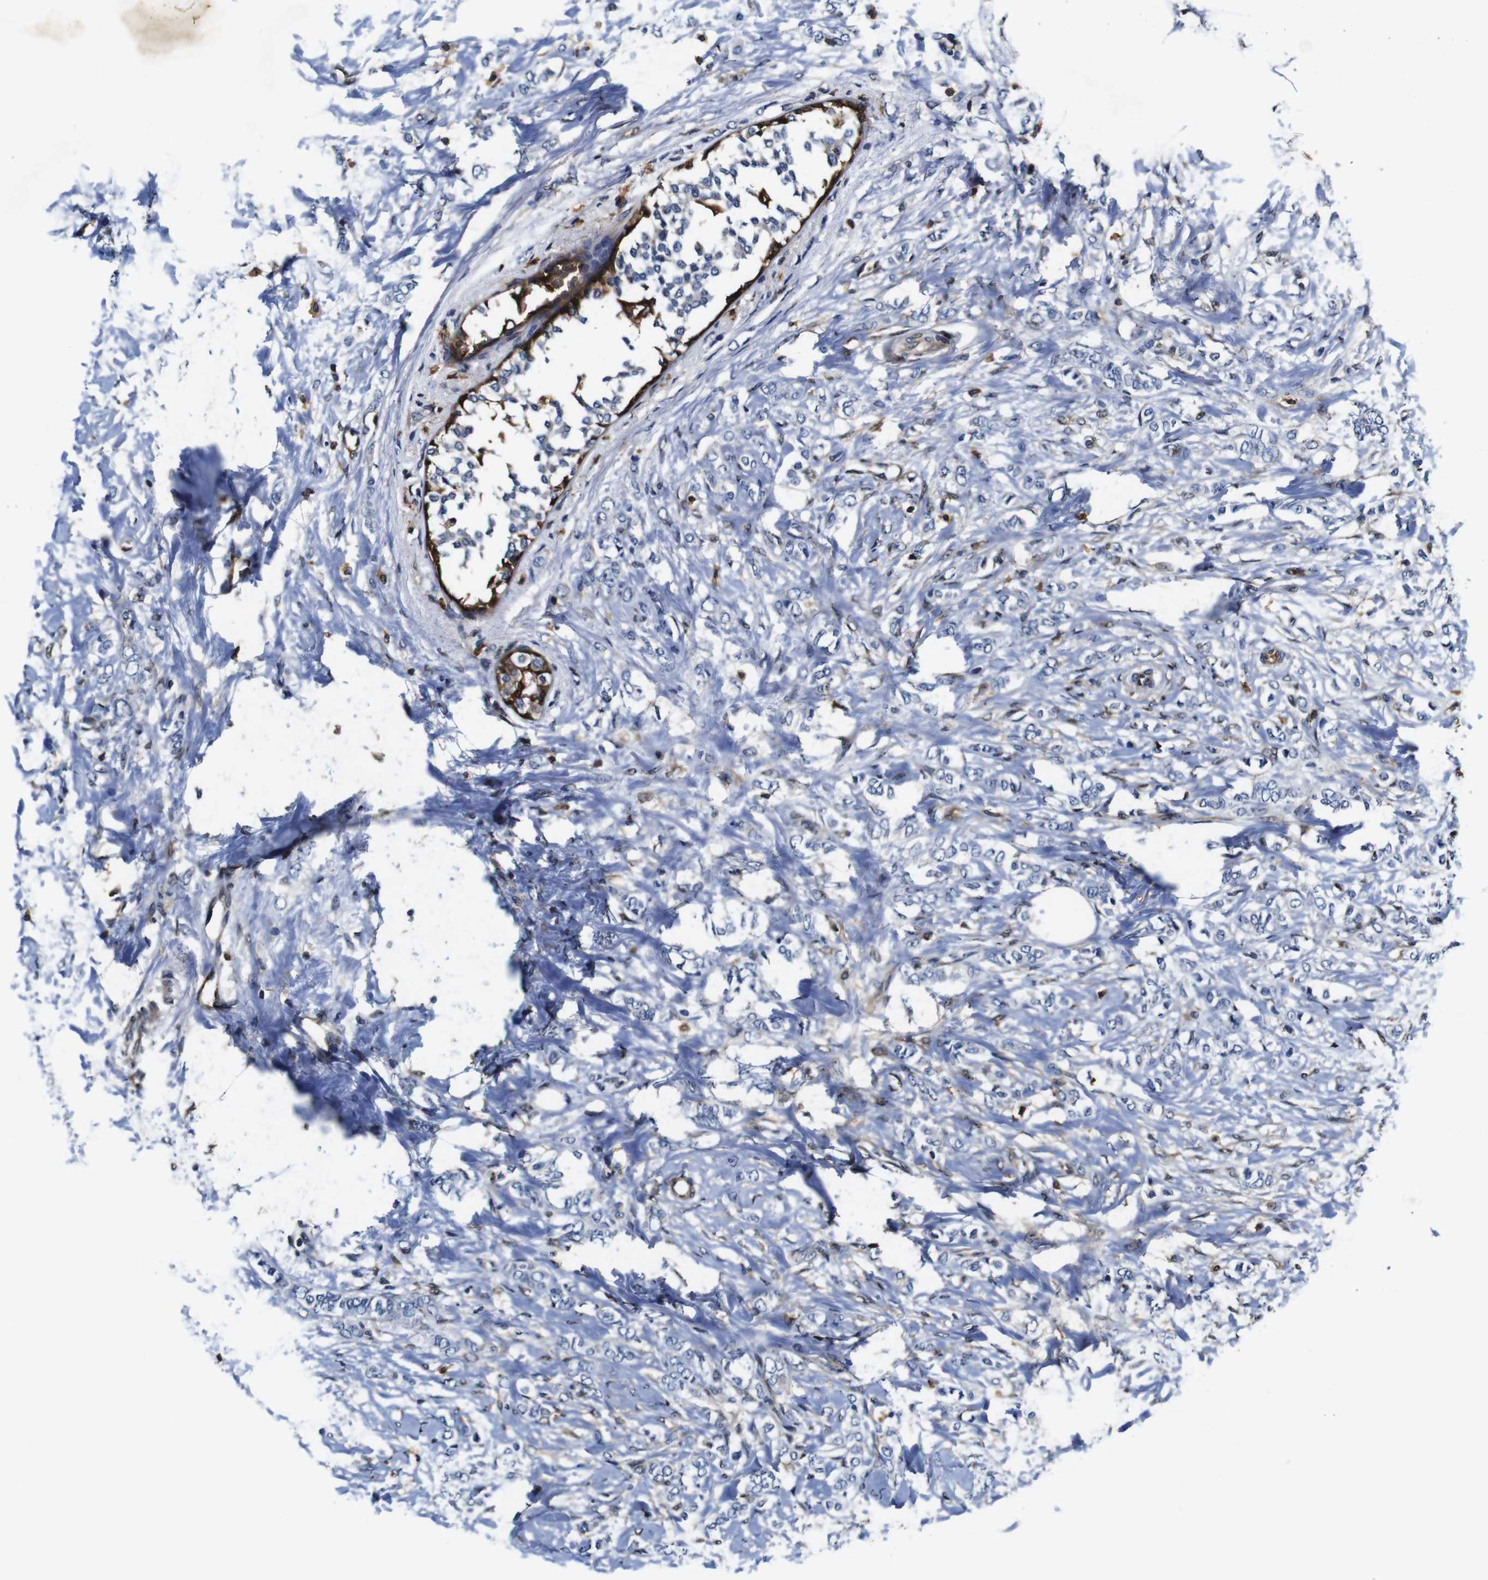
{"staining": {"intensity": "negative", "quantity": "none", "location": "none"}, "tissue": "breast cancer", "cell_type": "Tumor cells", "image_type": "cancer", "snomed": [{"axis": "morphology", "description": "Lobular carcinoma, in situ"}, {"axis": "morphology", "description": "Lobular carcinoma"}, {"axis": "topography", "description": "Breast"}], "caption": "Human lobular carcinoma in situ (breast) stained for a protein using immunohistochemistry shows no expression in tumor cells.", "gene": "ANXA1", "patient": {"sex": "female", "age": 41}}